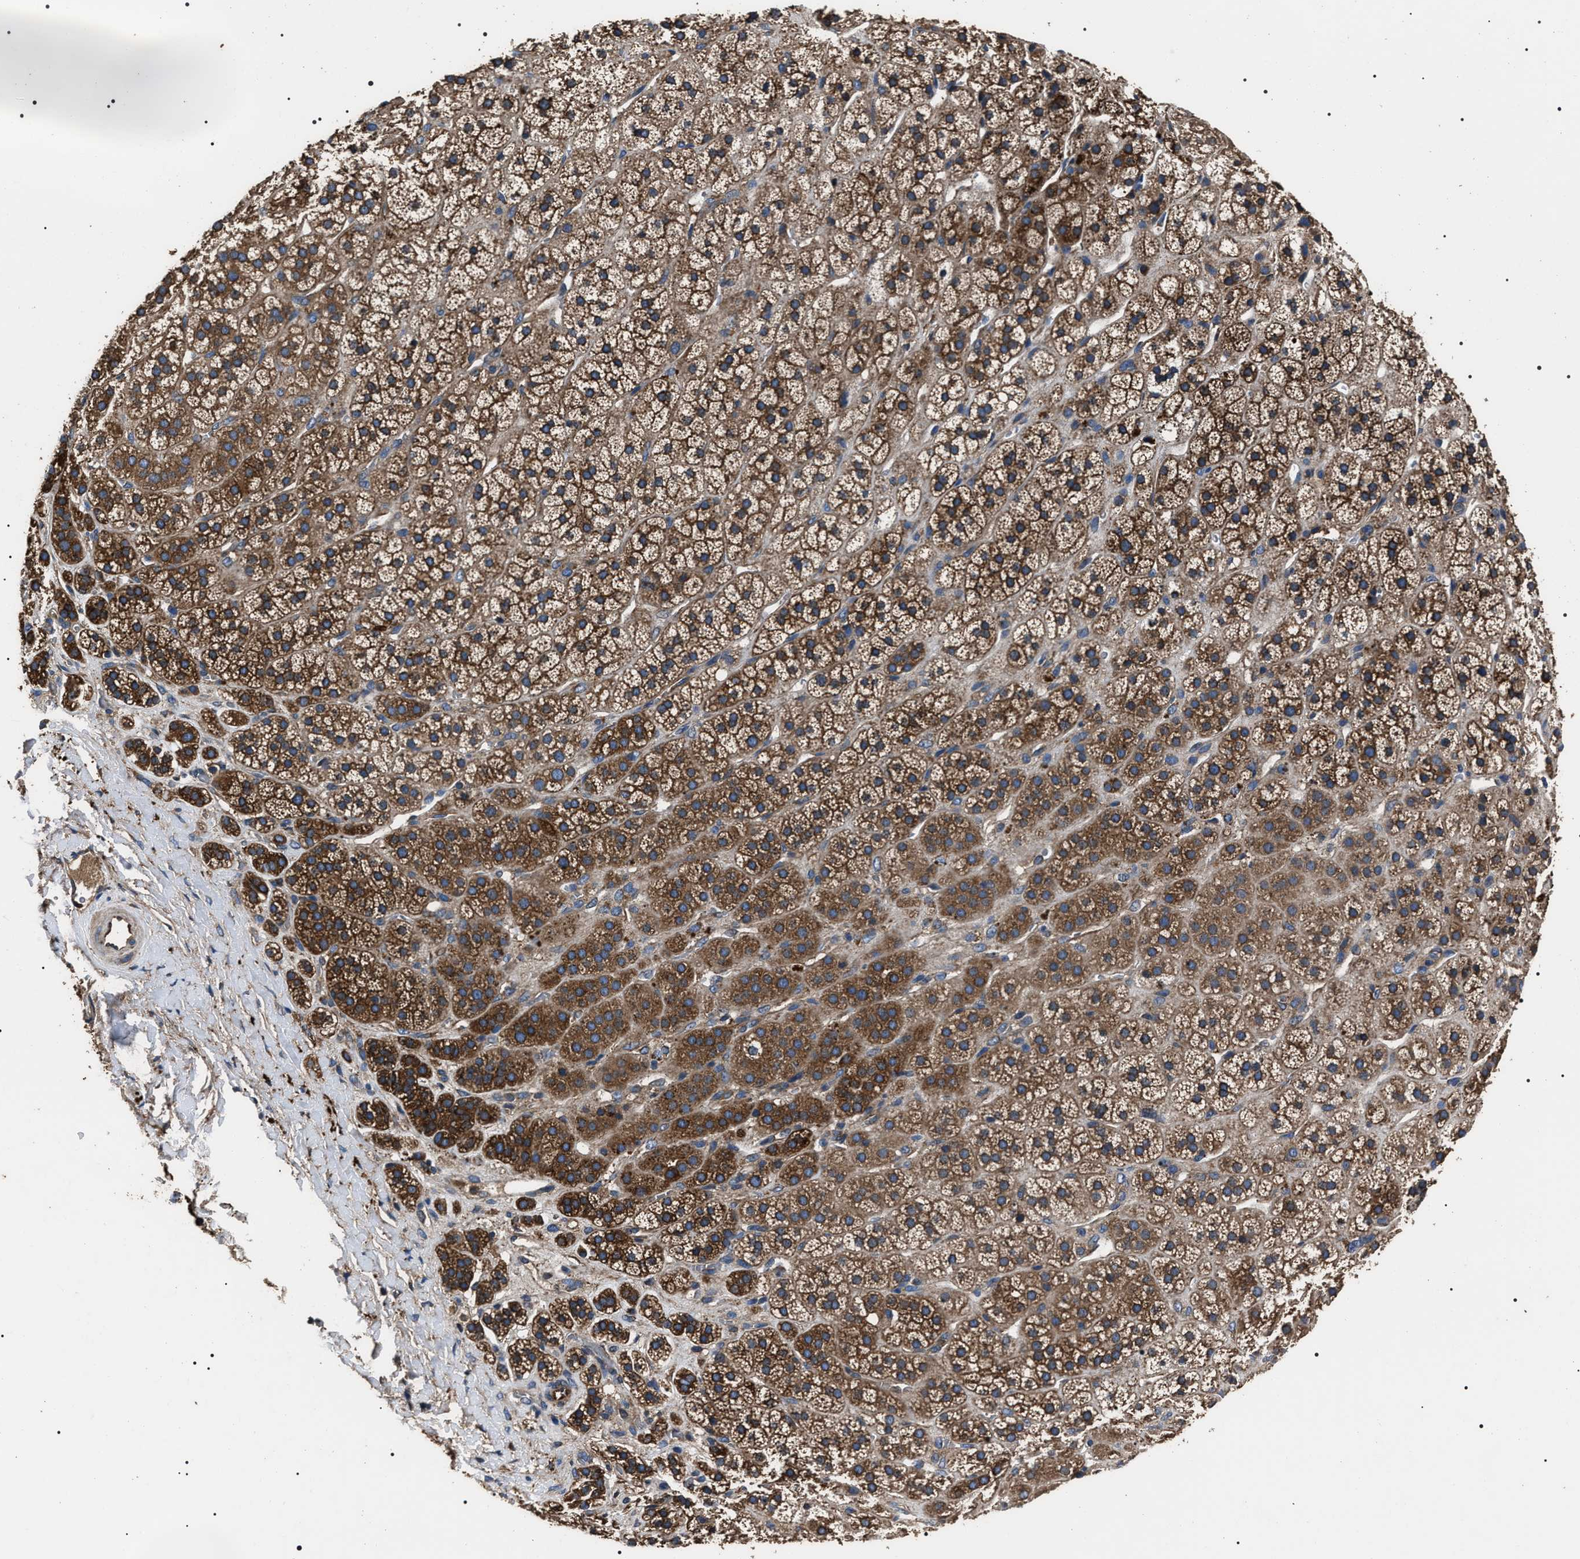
{"staining": {"intensity": "strong", "quantity": ">75%", "location": "cytoplasmic/membranous"}, "tissue": "adrenal gland", "cell_type": "Glandular cells", "image_type": "normal", "snomed": [{"axis": "morphology", "description": "Normal tissue, NOS"}, {"axis": "topography", "description": "Adrenal gland"}], "caption": "Protein expression analysis of unremarkable adrenal gland shows strong cytoplasmic/membranous expression in approximately >75% of glandular cells.", "gene": "HSCB", "patient": {"sex": "male", "age": 56}}